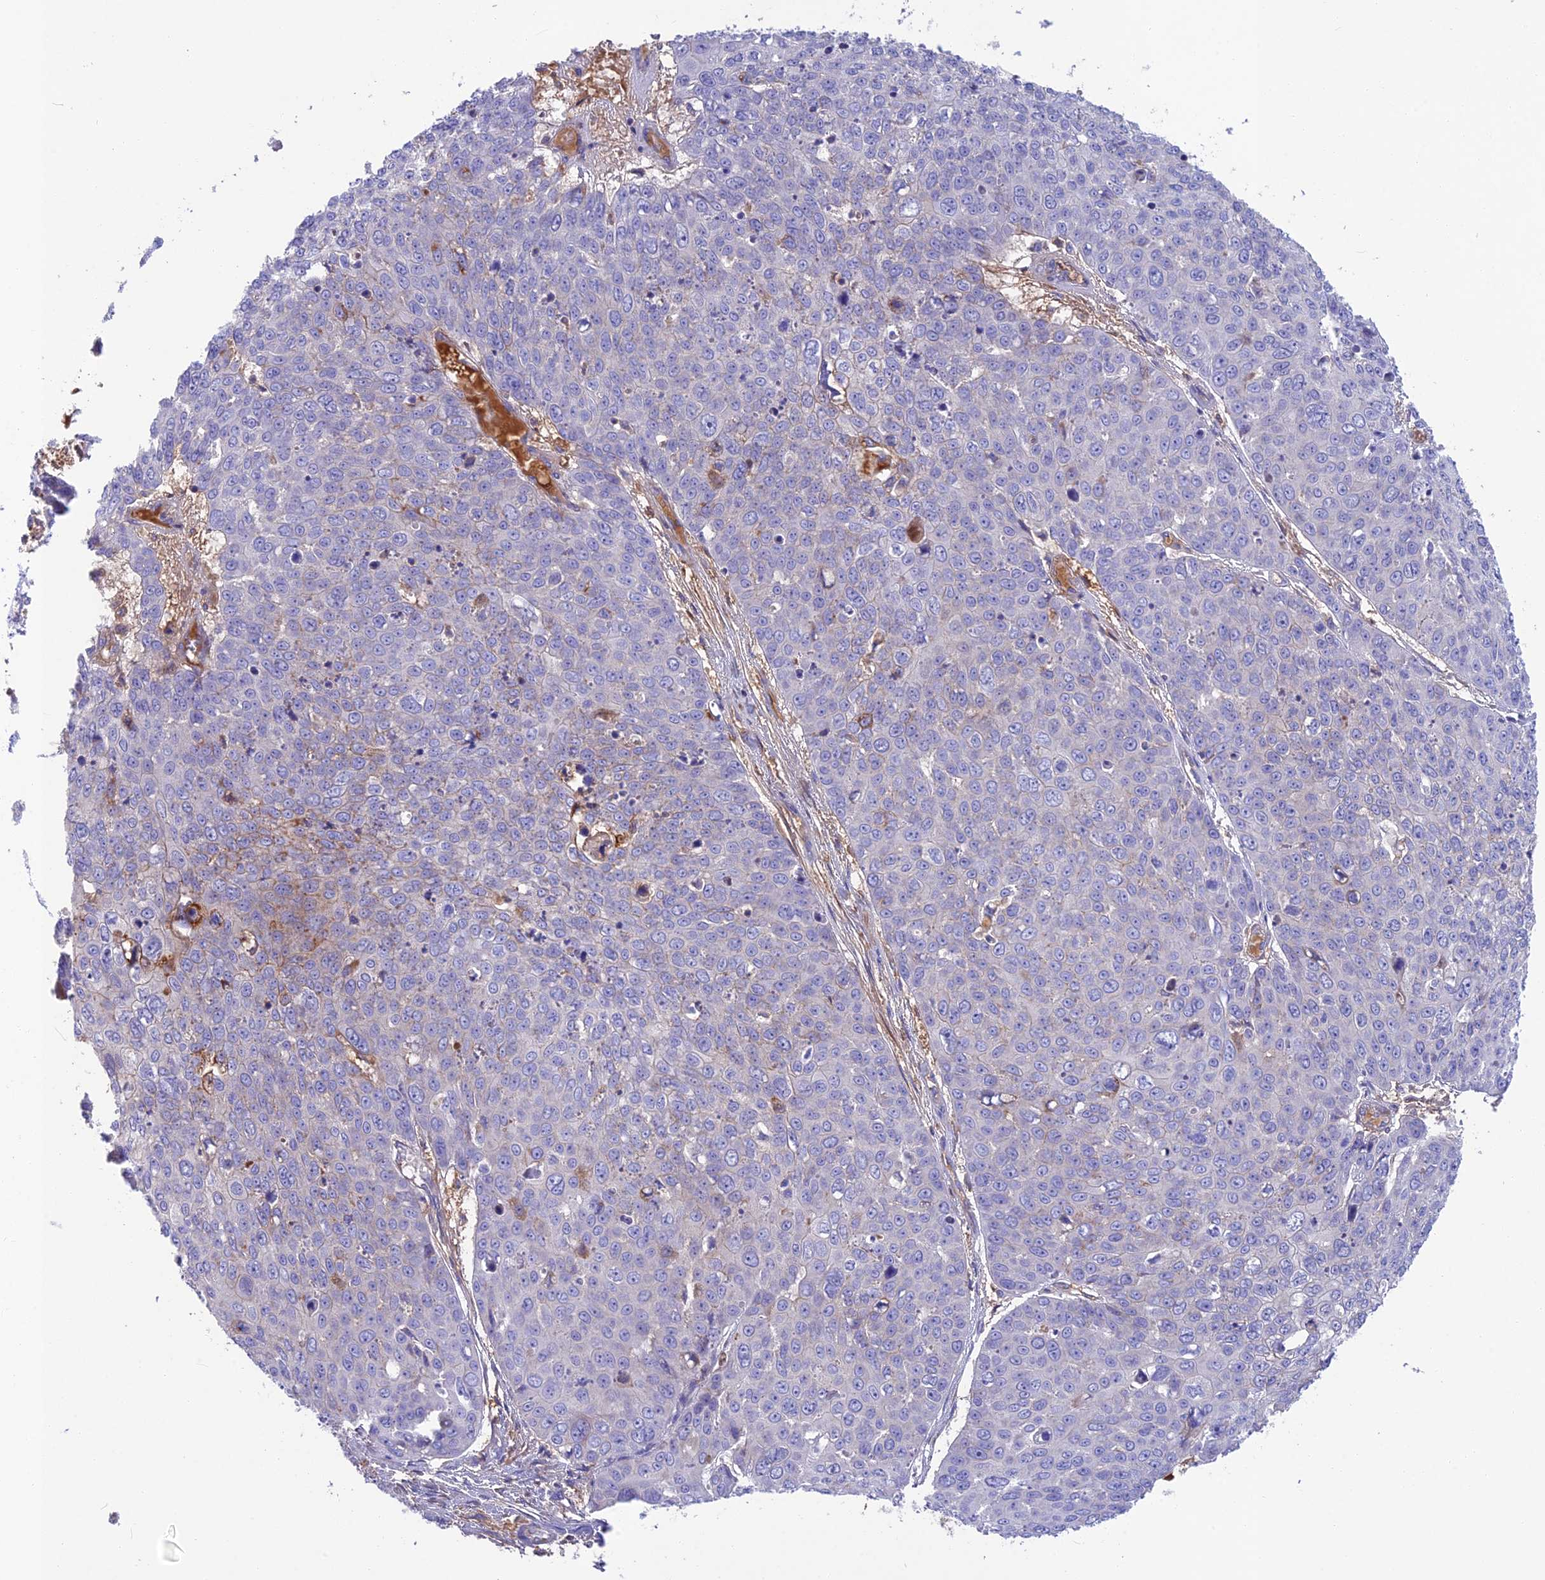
{"staining": {"intensity": "negative", "quantity": "none", "location": "none"}, "tissue": "skin cancer", "cell_type": "Tumor cells", "image_type": "cancer", "snomed": [{"axis": "morphology", "description": "Squamous cell carcinoma, NOS"}, {"axis": "topography", "description": "Skin"}], "caption": "A high-resolution photomicrograph shows immunohistochemistry staining of skin cancer, which shows no significant staining in tumor cells.", "gene": "SNAP91", "patient": {"sex": "male", "age": 71}}